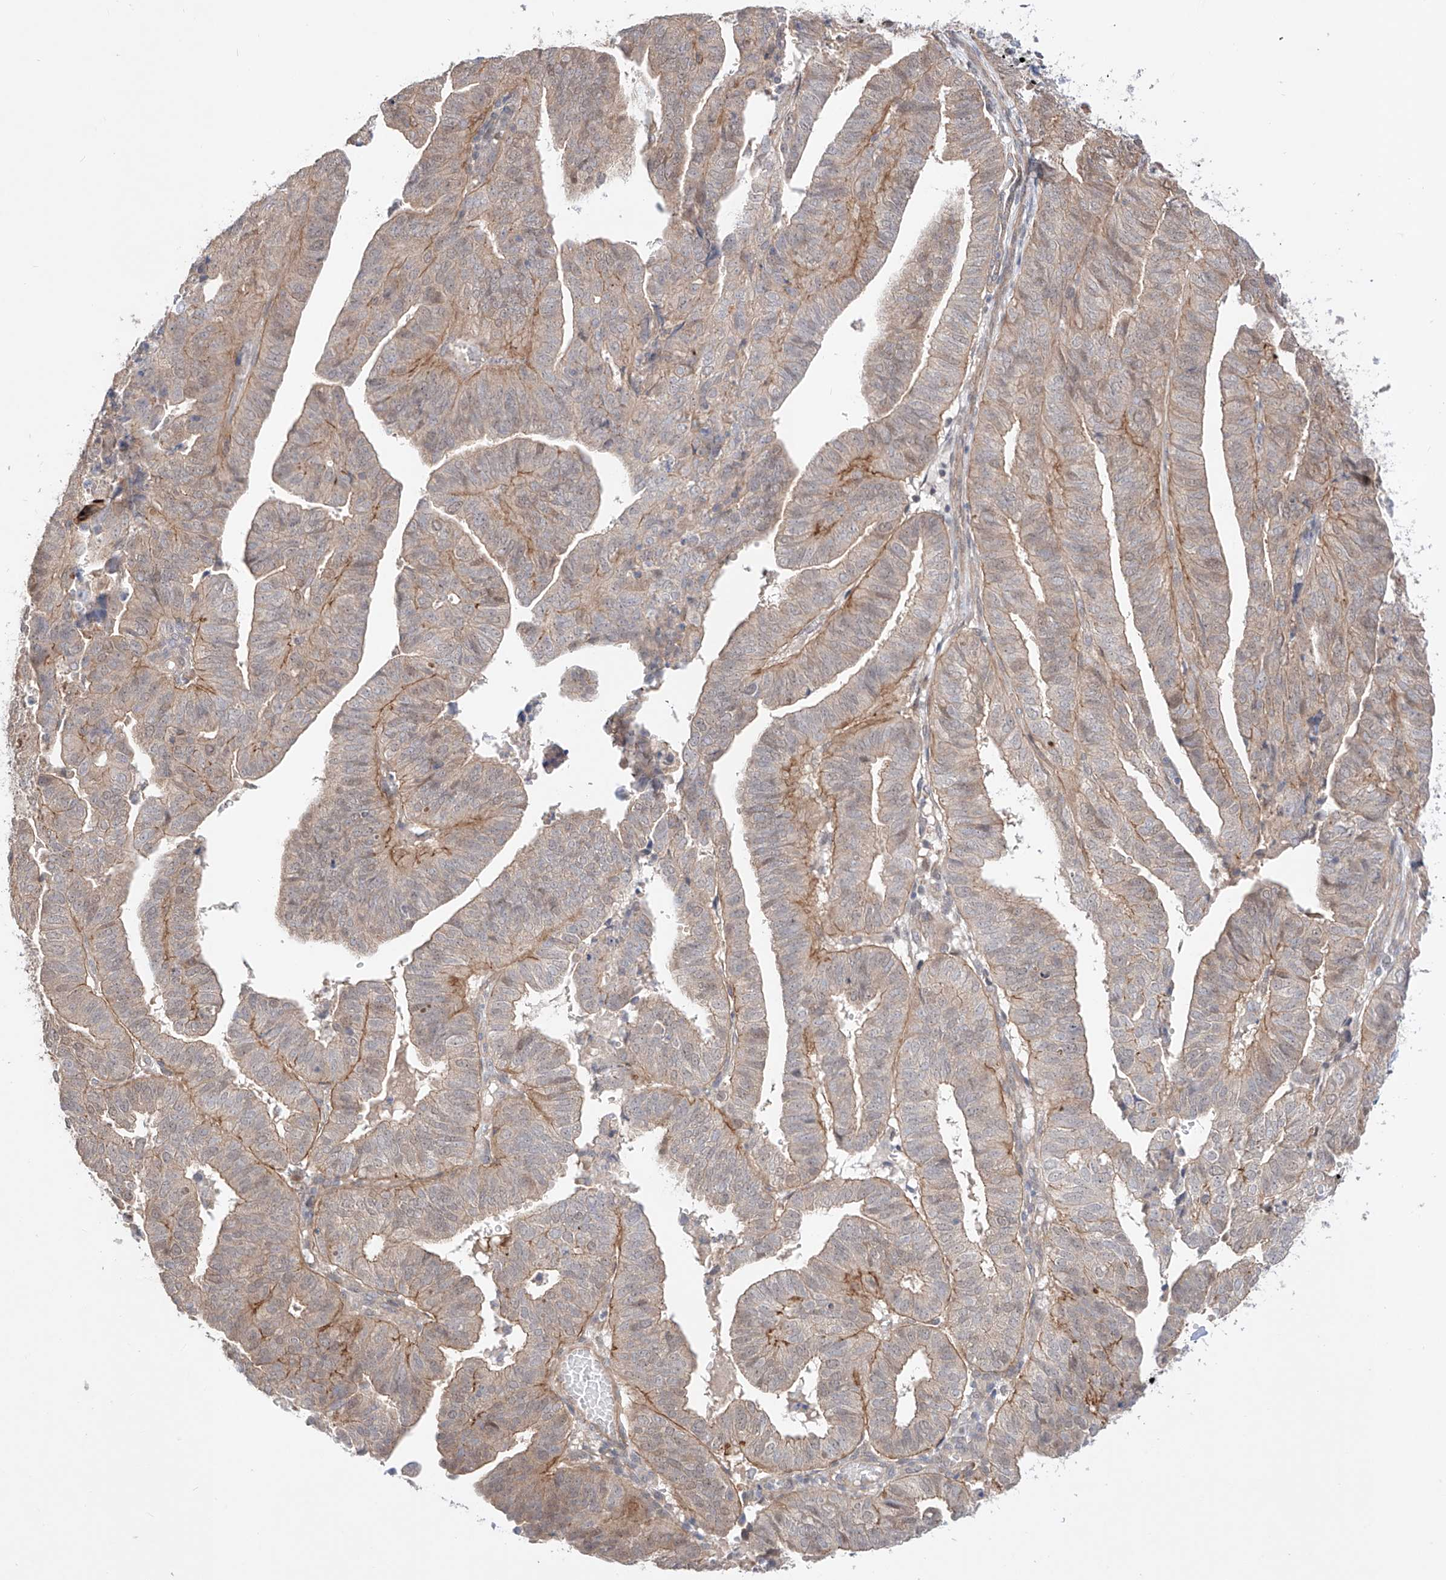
{"staining": {"intensity": "weak", "quantity": "25%-75%", "location": "cytoplasmic/membranous"}, "tissue": "endometrial cancer", "cell_type": "Tumor cells", "image_type": "cancer", "snomed": [{"axis": "morphology", "description": "Adenocarcinoma, NOS"}, {"axis": "topography", "description": "Uterus"}], "caption": "There is low levels of weak cytoplasmic/membranous positivity in tumor cells of adenocarcinoma (endometrial), as demonstrated by immunohistochemical staining (brown color).", "gene": "TSR2", "patient": {"sex": "female", "age": 77}}